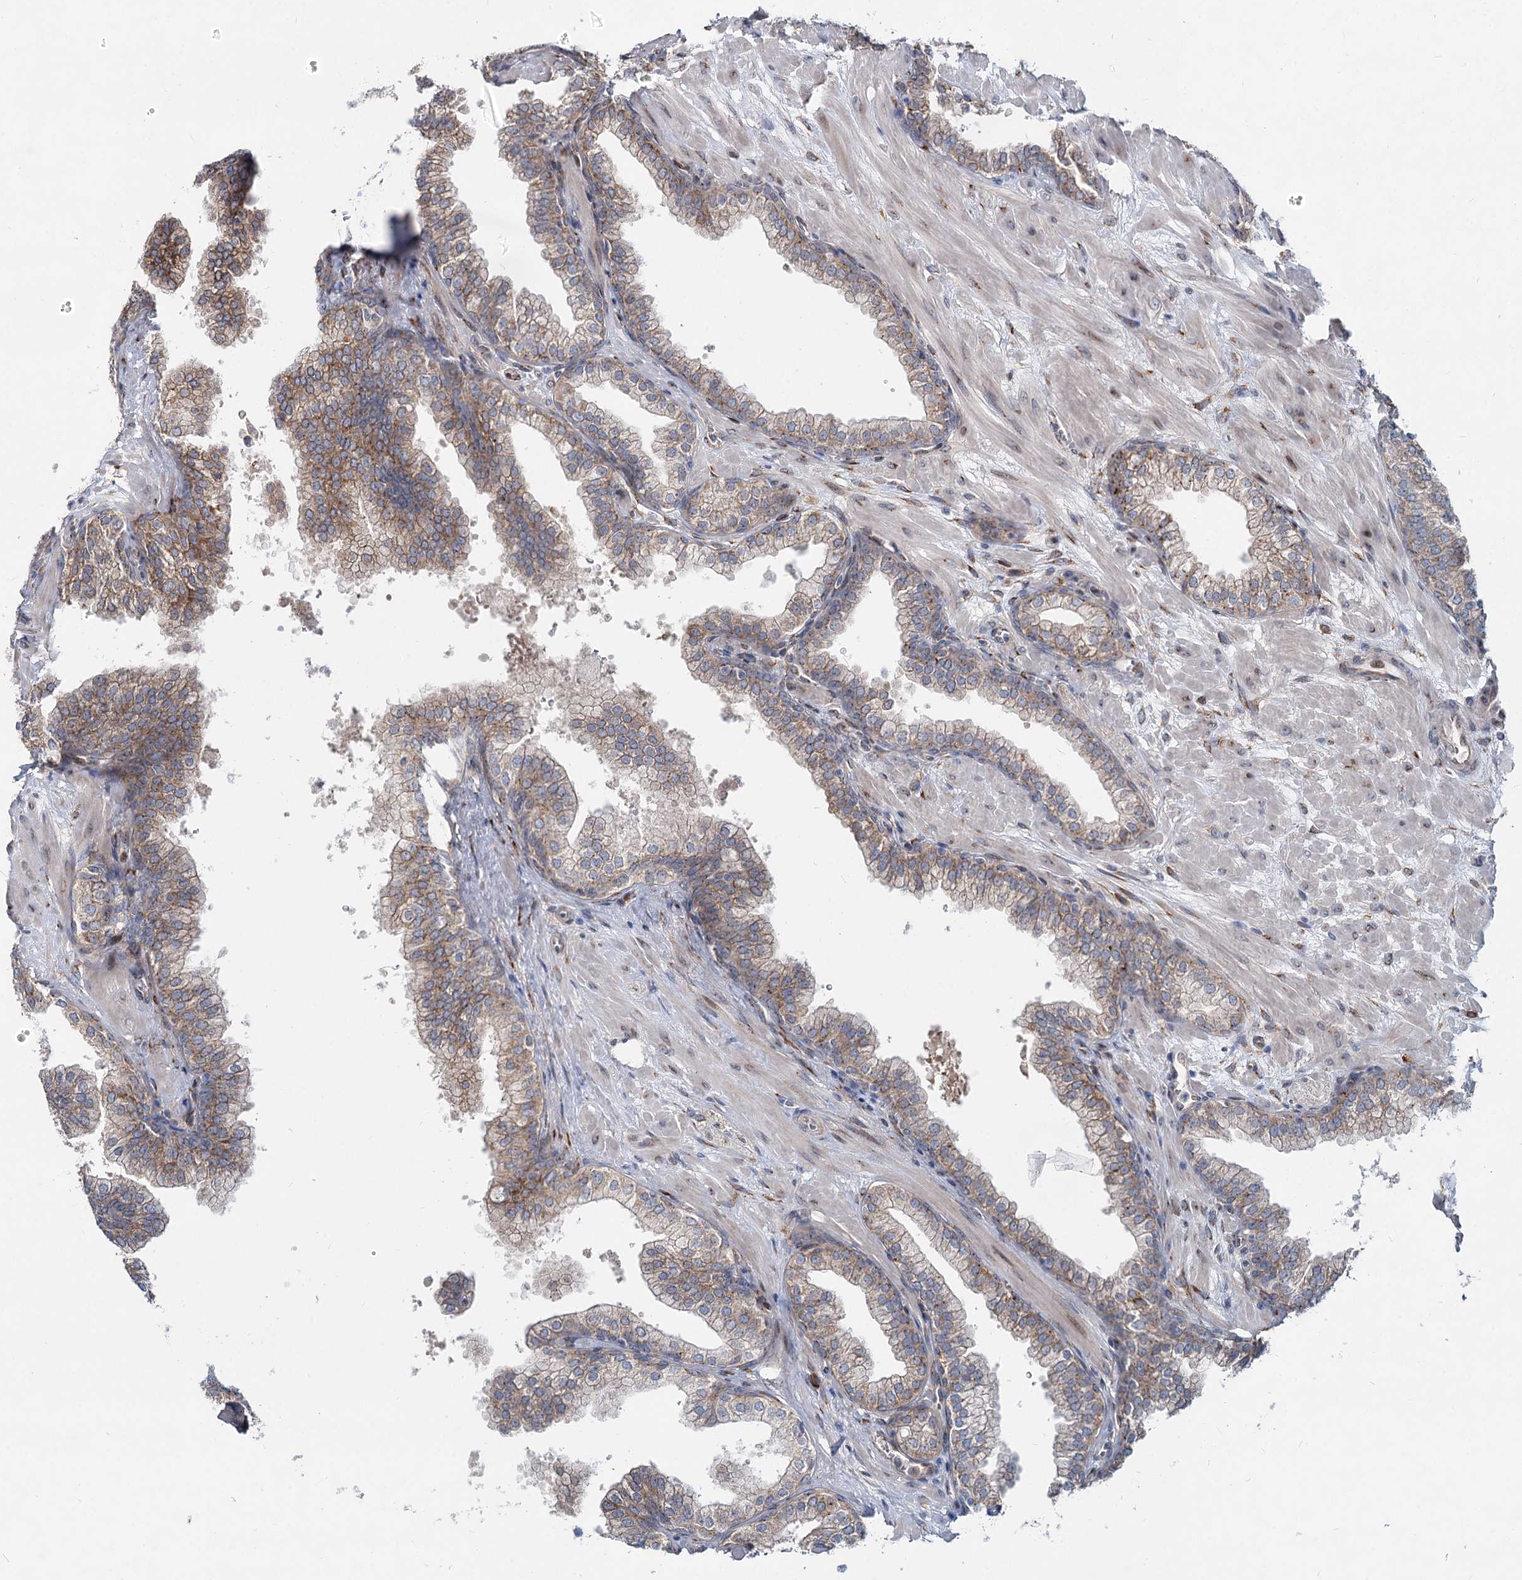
{"staining": {"intensity": "moderate", "quantity": "25%-75%", "location": "cytoplasmic/membranous"}, "tissue": "prostate", "cell_type": "Glandular cells", "image_type": "normal", "snomed": [{"axis": "morphology", "description": "Normal tissue, NOS"}, {"axis": "topography", "description": "Prostate"}], "caption": "The photomicrograph exhibits a brown stain indicating the presence of a protein in the cytoplasmic/membranous of glandular cells in prostate. The staining was performed using DAB (3,3'-diaminobenzidine) to visualize the protein expression in brown, while the nuclei were stained in blue with hematoxylin (Magnification: 20x).", "gene": "SPART", "patient": {"sex": "male", "age": 60}}